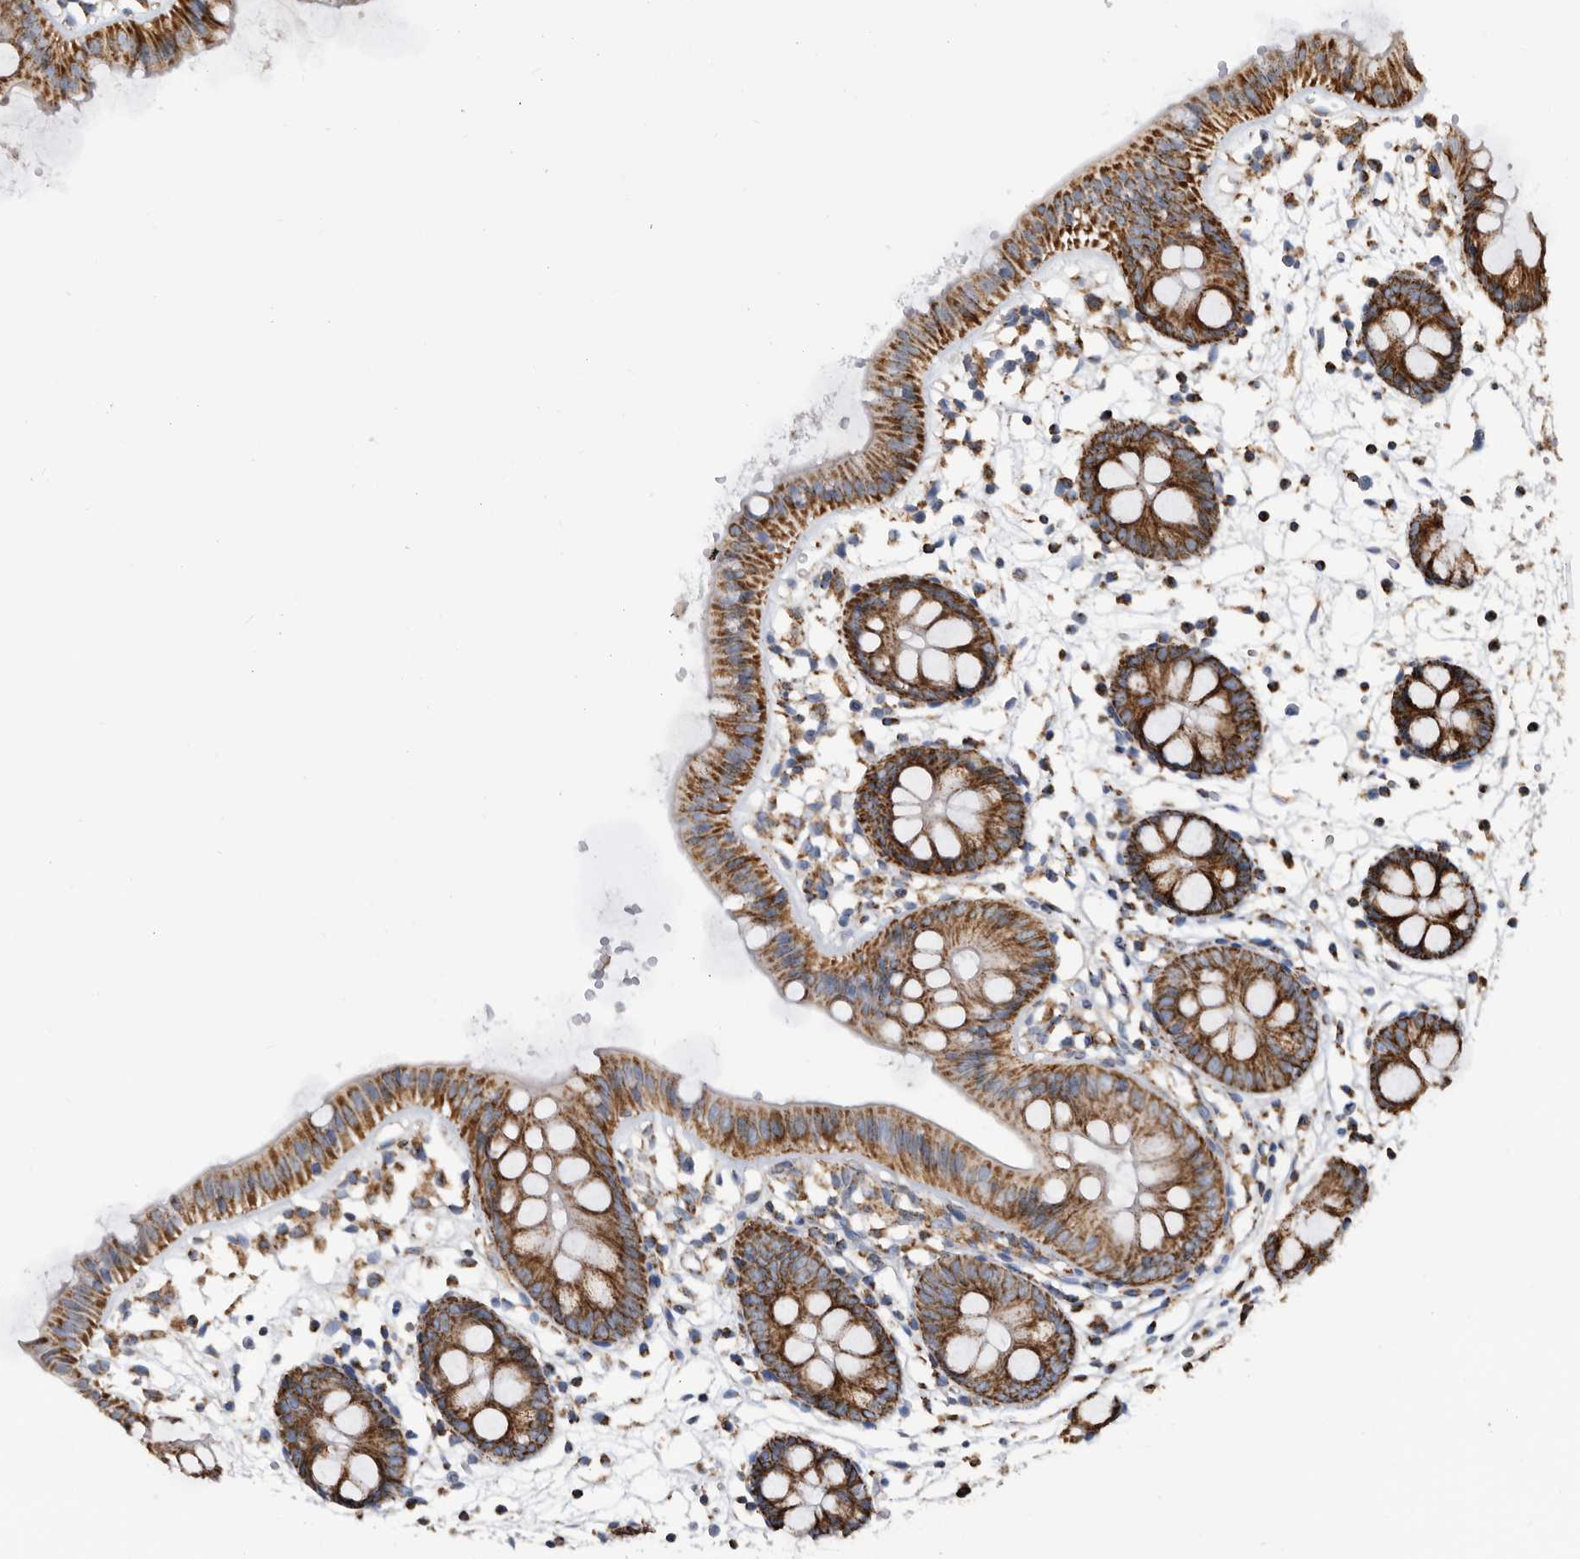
{"staining": {"intensity": "moderate", "quantity": ">75%", "location": "cytoplasmic/membranous"}, "tissue": "colon", "cell_type": "Endothelial cells", "image_type": "normal", "snomed": [{"axis": "morphology", "description": "Normal tissue, NOS"}, {"axis": "topography", "description": "Colon"}], "caption": "Benign colon exhibits moderate cytoplasmic/membranous staining in about >75% of endothelial cells.", "gene": "WFDC1", "patient": {"sex": "male", "age": 56}}